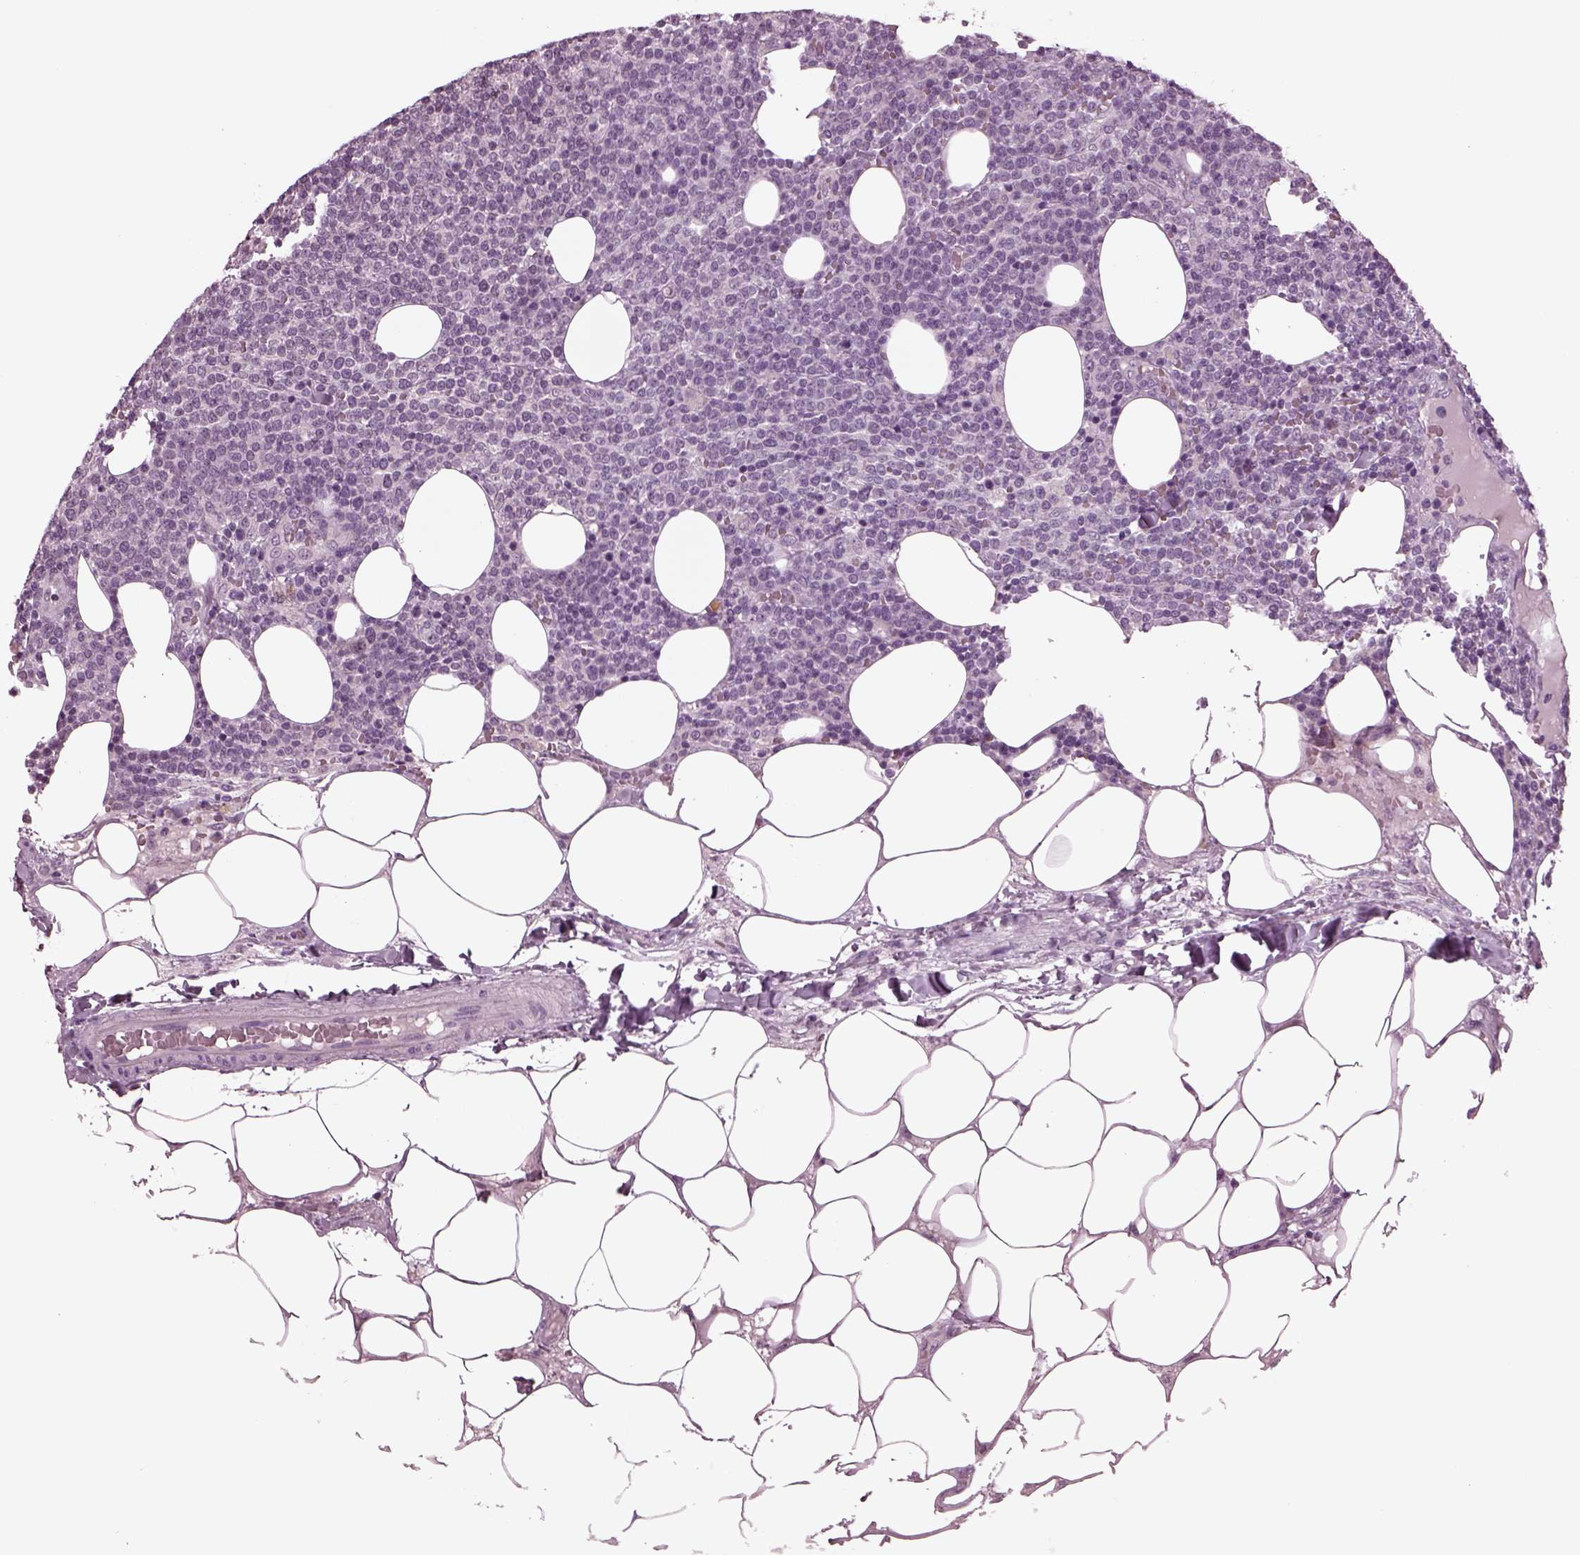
{"staining": {"intensity": "negative", "quantity": "none", "location": "none"}, "tissue": "lymphoma", "cell_type": "Tumor cells", "image_type": "cancer", "snomed": [{"axis": "morphology", "description": "Malignant lymphoma, non-Hodgkin's type, High grade"}, {"axis": "topography", "description": "Lymph node"}], "caption": "High-grade malignant lymphoma, non-Hodgkin's type was stained to show a protein in brown. There is no significant positivity in tumor cells.", "gene": "CLCN4", "patient": {"sex": "male", "age": 61}}